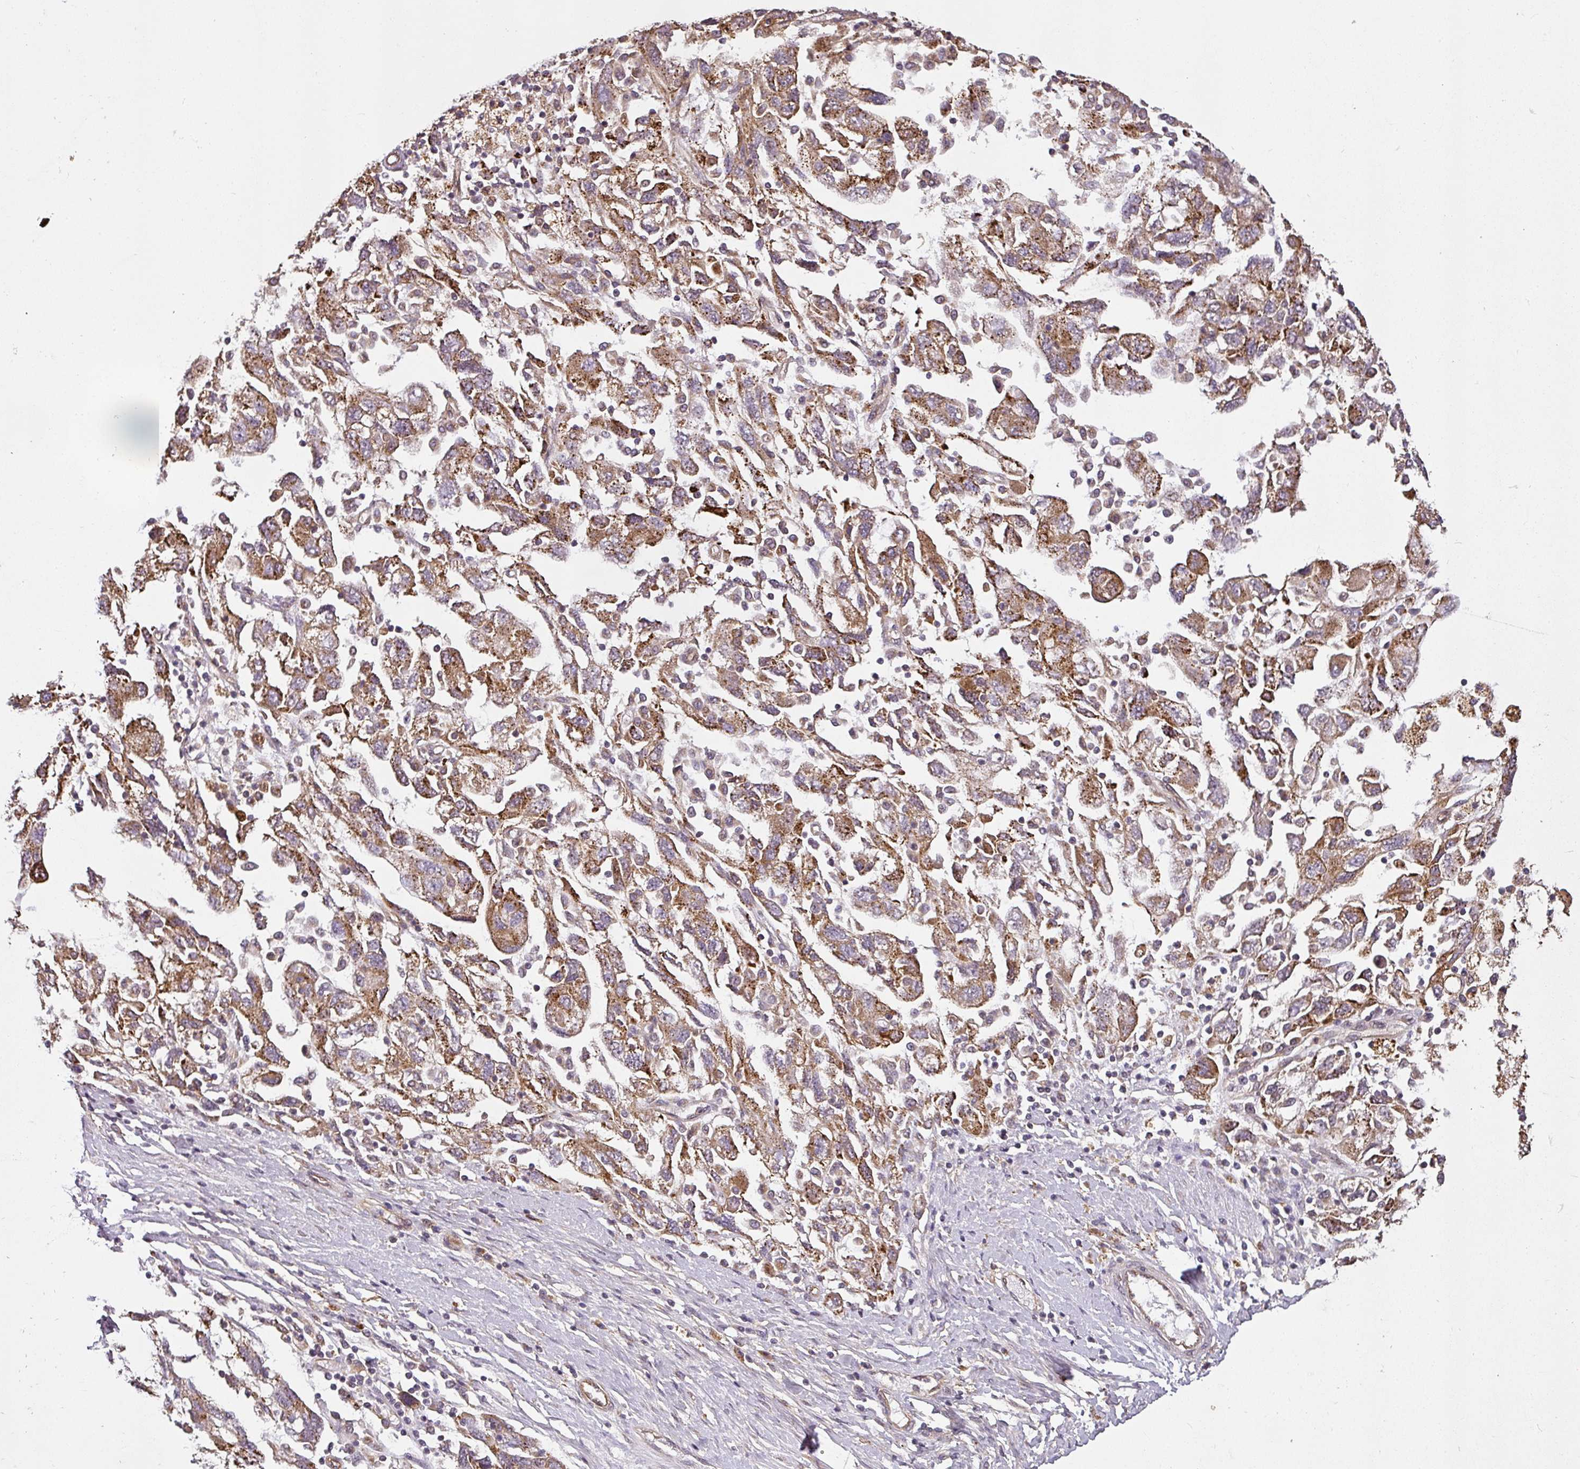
{"staining": {"intensity": "moderate", "quantity": ">75%", "location": "cytoplasmic/membranous"}, "tissue": "ovarian cancer", "cell_type": "Tumor cells", "image_type": "cancer", "snomed": [{"axis": "morphology", "description": "Carcinoma, NOS"}, {"axis": "morphology", "description": "Cystadenocarcinoma, serous, NOS"}, {"axis": "topography", "description": "Ovary"}], "caption": "Carcinoma (ovarian) stained with a brown dye exhibits moderate cytoplasmic/membranous positive staining in about >75% of tumor cells.", "gene": "DIMT1", "patient": {"sex": "female", "age": 69}}